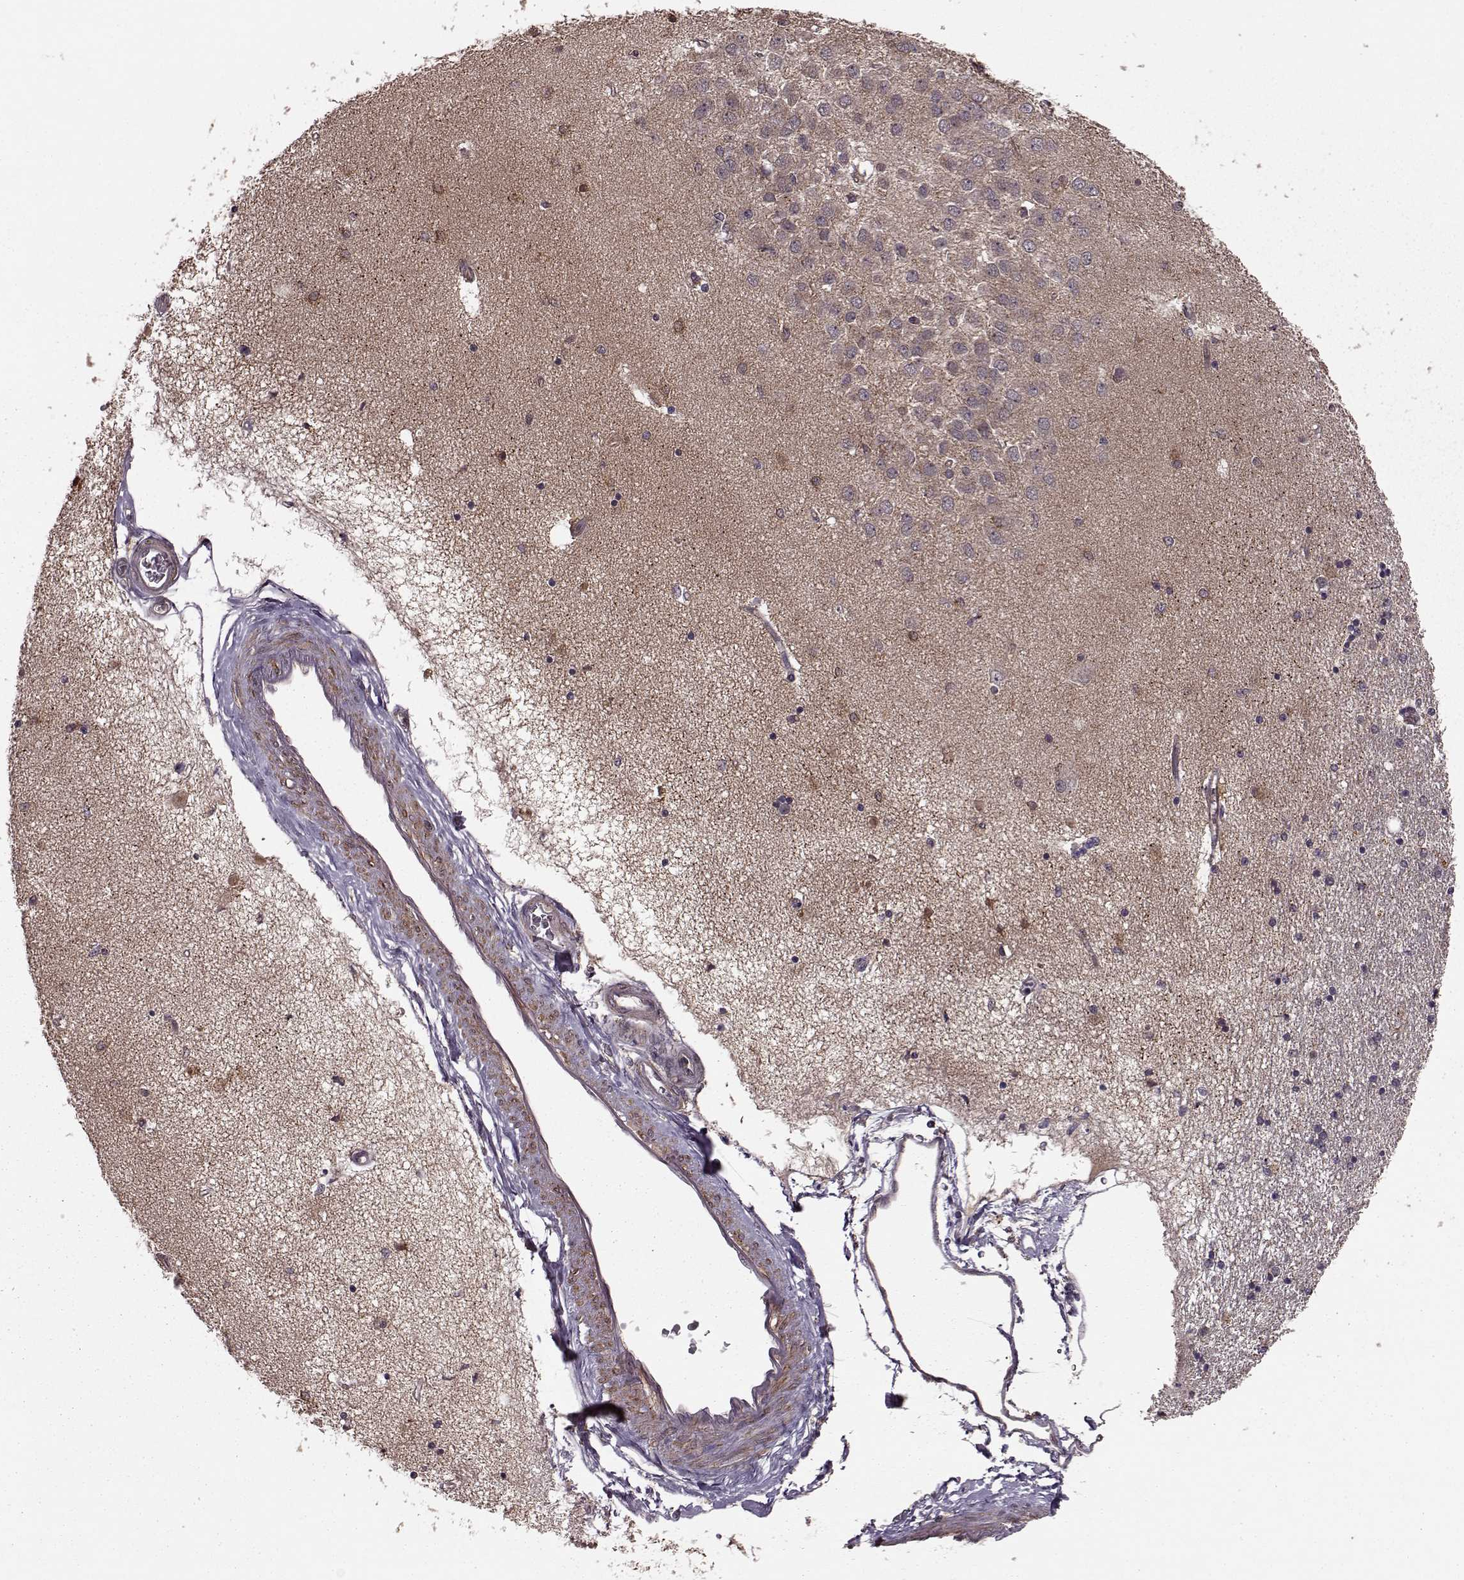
{"staining": {"intensity": "strong", "quantity": "<25%", "location": "cytoplasmic/membranous"}, "tissue": "hippocampus", "cell_type": "Glial cells", "image_type": "normal", "snomed": [{"axis": "morphology", "description": "Normal tissue, NOS"}, {"axis": "topography", "description": "Hippocampus"}], "caption": "High-power microscopy captured an IHC histopathology image of benign hippocampus, revealing strong cytoplasmic/membranous positivity in about <25% of glial cells.", "gene": "FNIP2", "patient": {"sex": "female", "age": 54}}